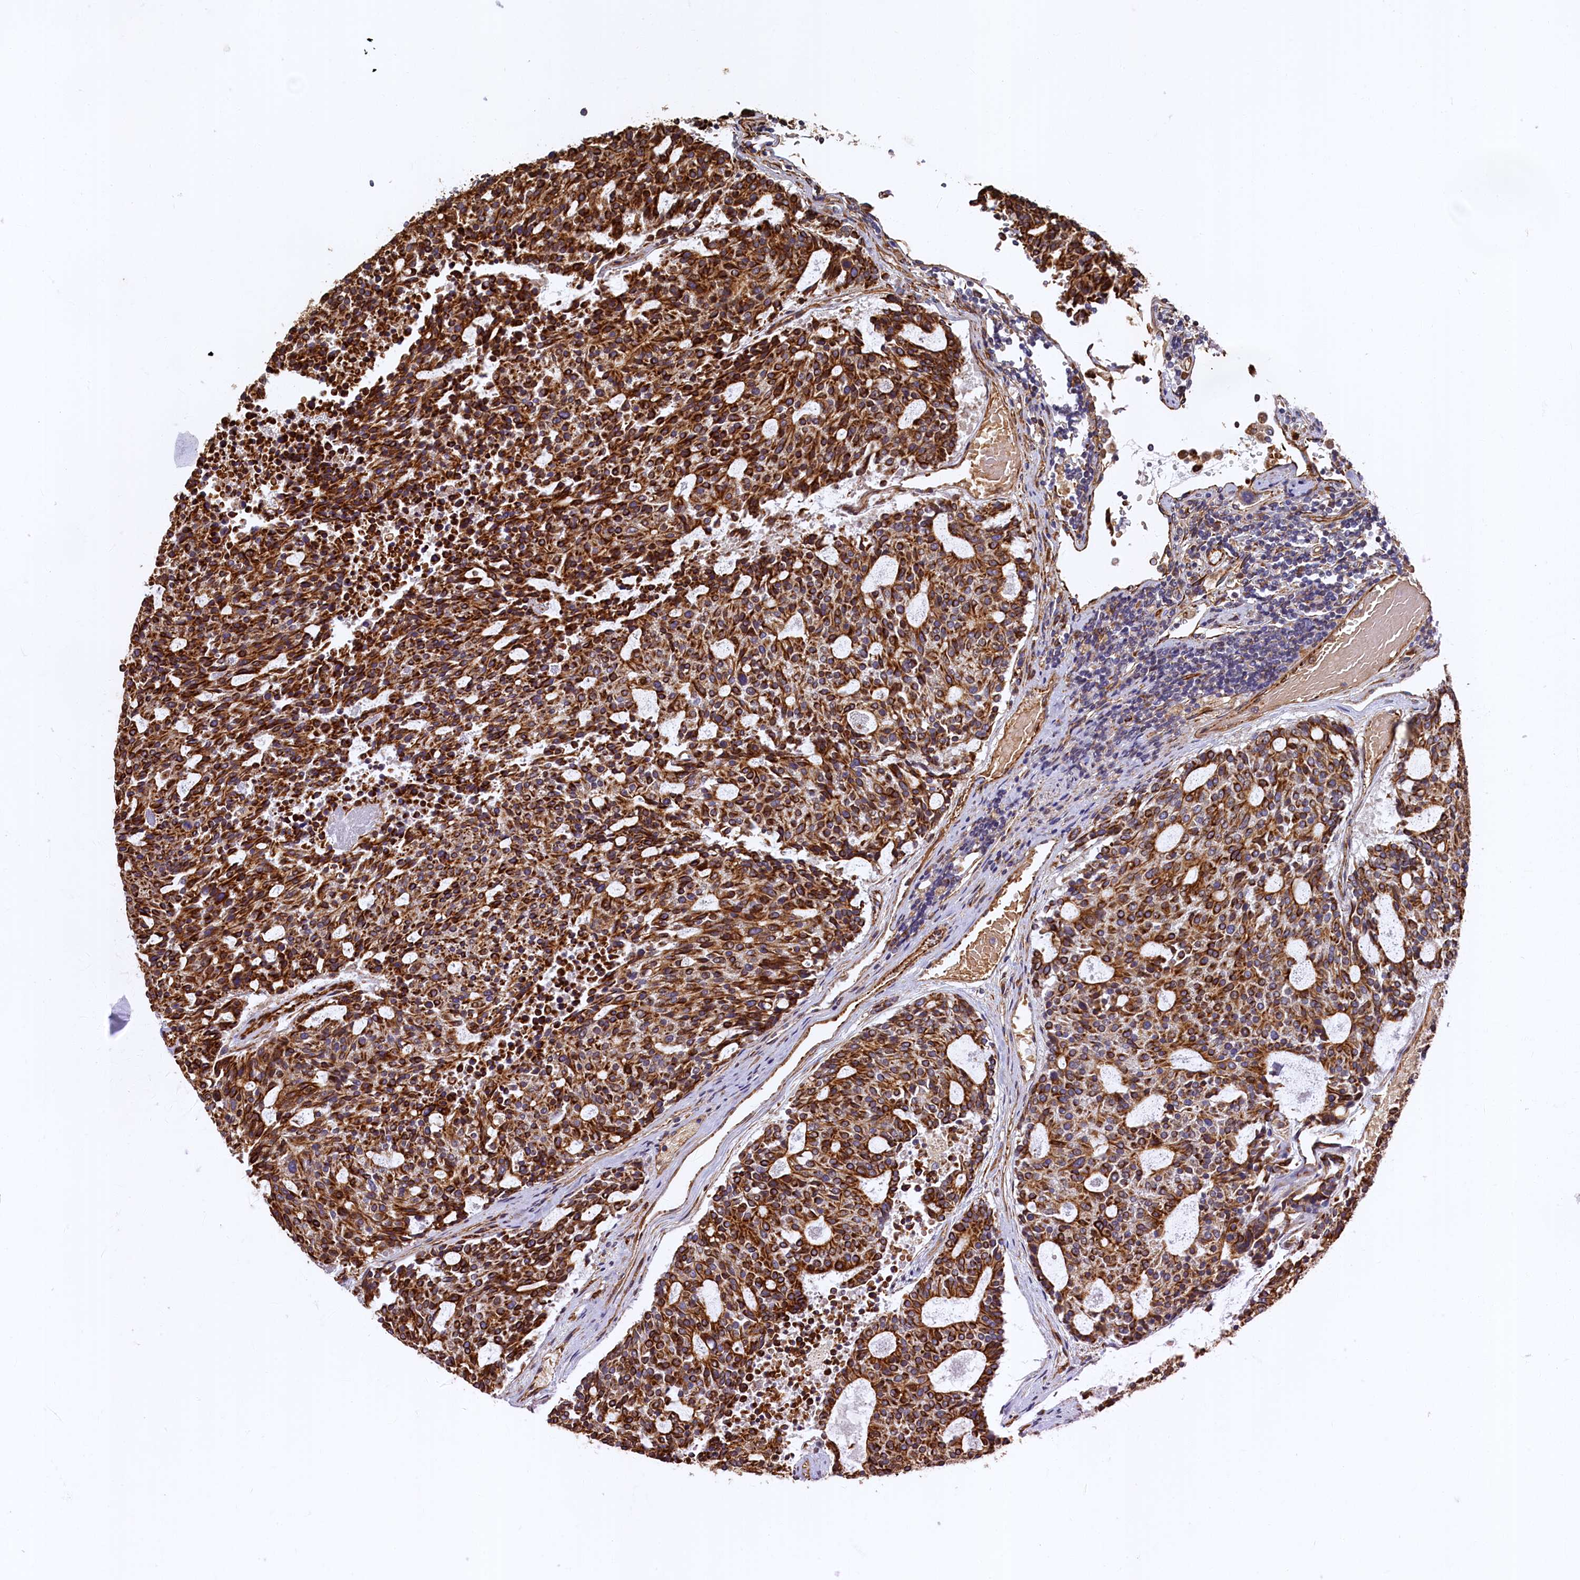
{"staining": {"intensity": "strong", "quantity": ">75%", "location": "cytoplasmic/membranous"}, "tissue": "carcinoid", "cell_type": "Tumor cells", "image_type": "cancer", "snomed": [{"axis": "morphology", "description": "Carcinoid, malignant, NOS"}, {"axis": "topography", "description": "Pancreas"}], "caption": "Malignant carcinoid stained with DAB (3,3'-diaminobenzidine) immunohistochemistry reveals high levels of strong cytoplasmic/membranous staining in about >75% of tumor cells.", "gene": "LRRC57", "patient": {"sex": "female", "age": 54}}